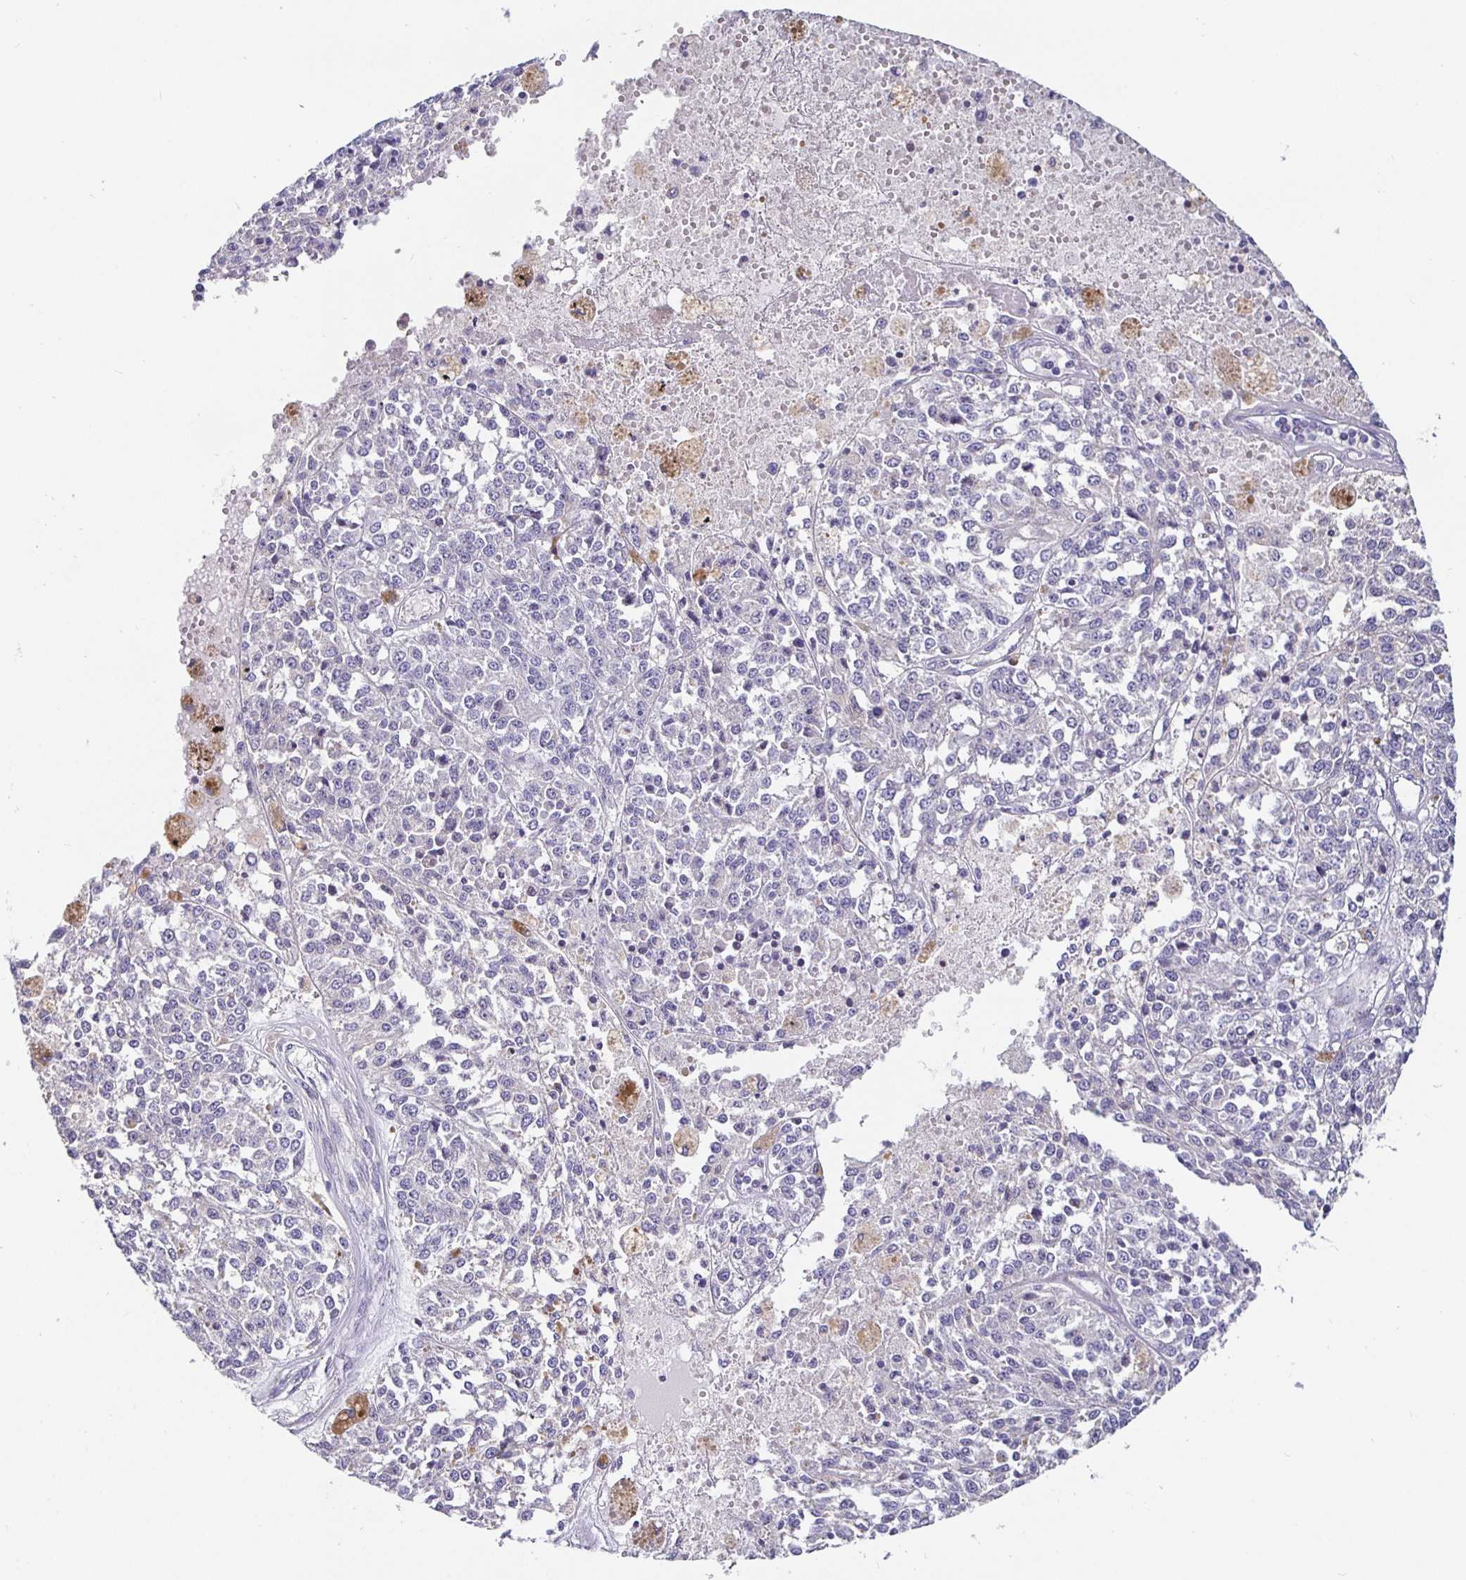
{"staining": {"intensity": "negative", "quantity": "none", "location": "none"}, "tissue": "melanoma", "cell_type": "Tumor cells", "image_type": "cancer", "snomed": [{"axis": "morphology", "description": "Malignant melanoma, Metastatic site"}, {"axis": "topography", "description": "Lymph node"}], "caption": "Micrograph shows no significant protein staining in tumor cells of melanoma. The staining is performed using DAB (3,3'-diaminobenzidine) brown chromogen with nuclei counter-stained in using hematoxylin.", "gene": "SATB1", "patient": {"sex": "female", "age": 64}}